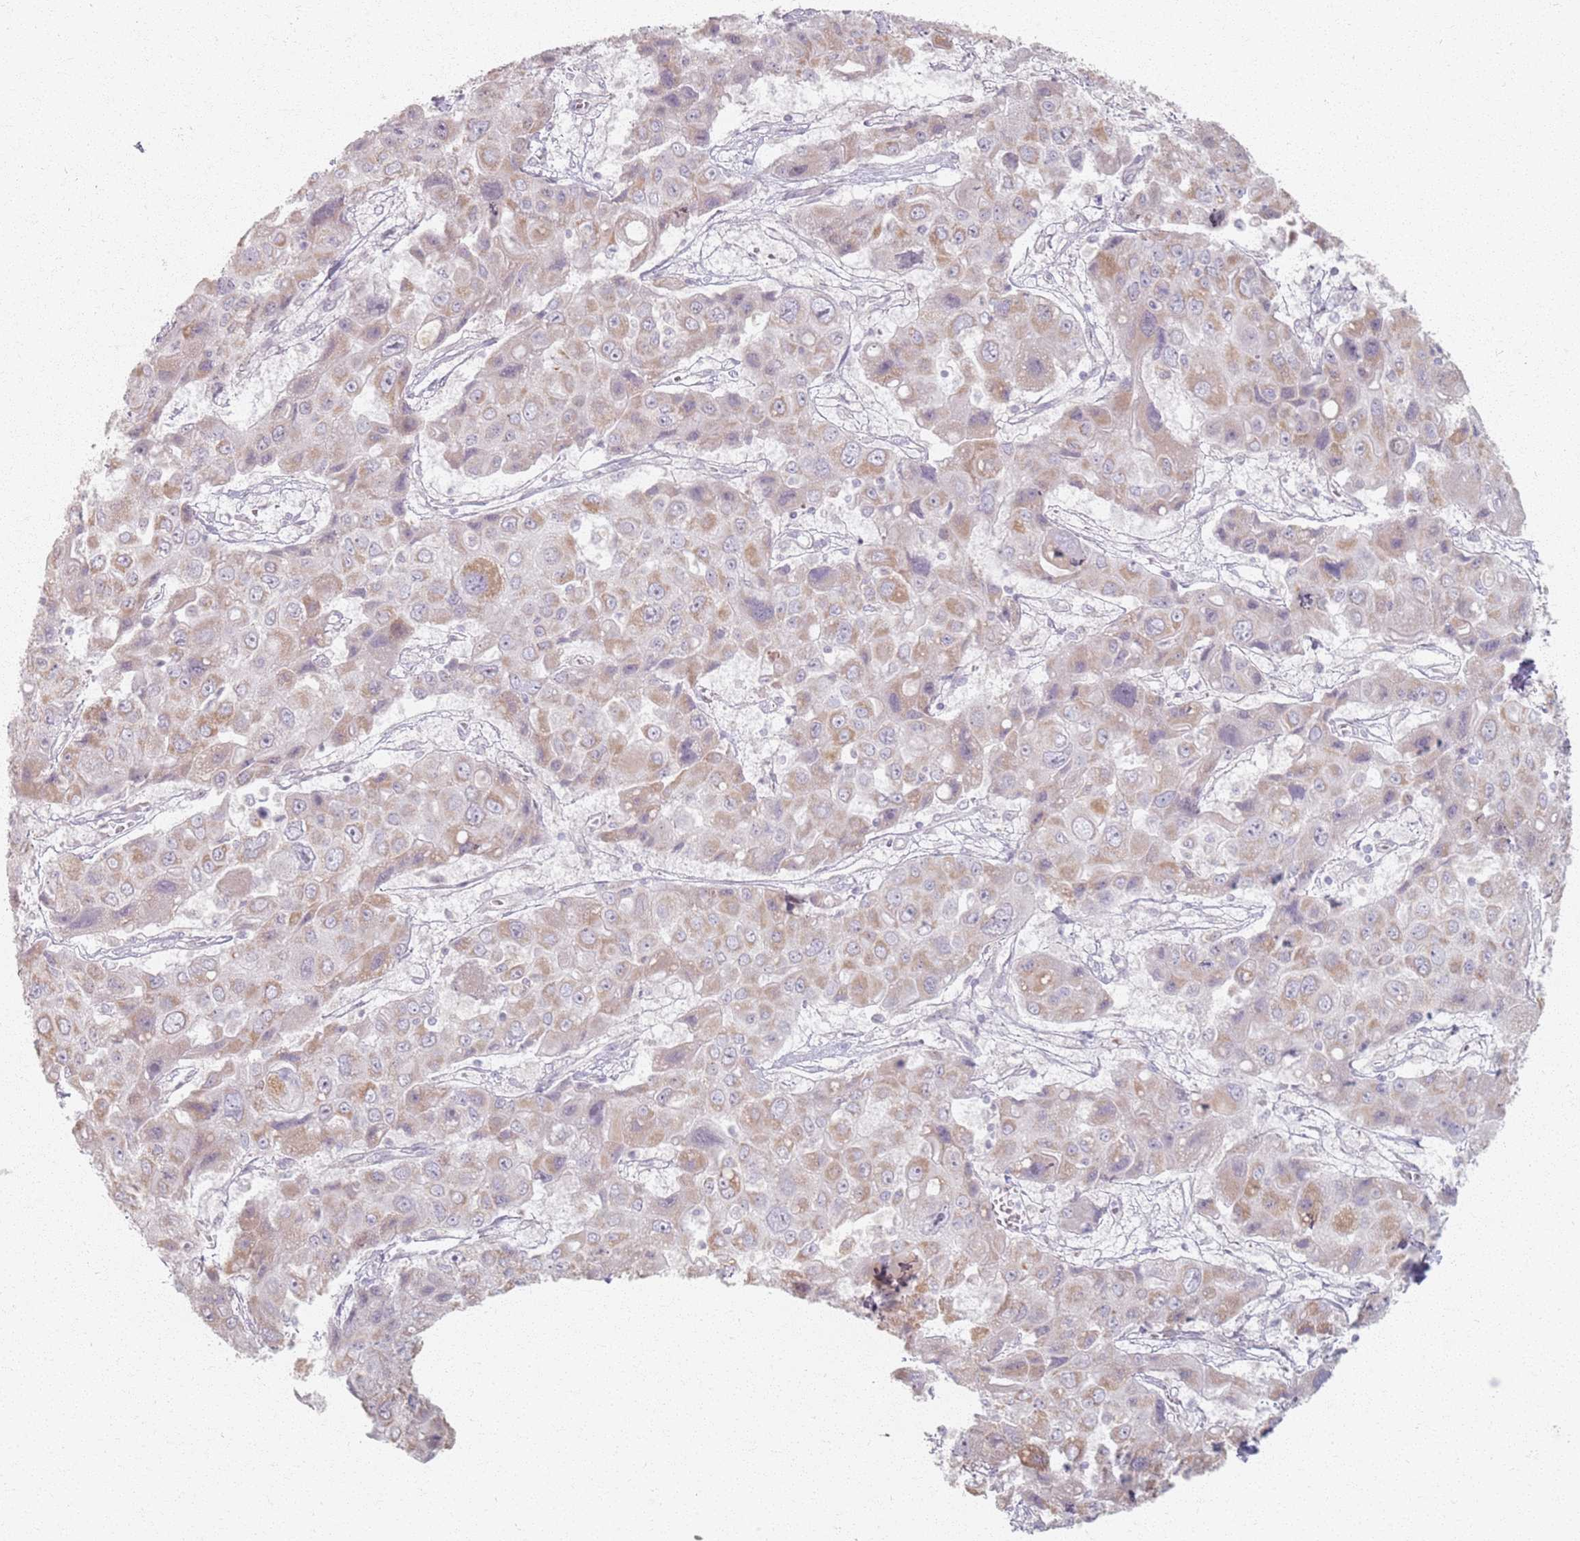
{"staining": {"intensity": "weak", "quantity": "<25%", "location": "cytoplasmic/membranous"}, "tissue": "liver cancer", "cell_type": "Tumor cells", "image_type": "cancer", "snomed": [{"axis": "morphology", "description": "Cholangiocarcinoma"}, {"axis": "topography", "description": "Liver"}], "caption": "Immunohistochemical staining of human liver cholangiocarcinoma shows no significant staining in tumor cells.", "gene": "PKD2L2", "patient": {"sex": "male", "age": 67}}